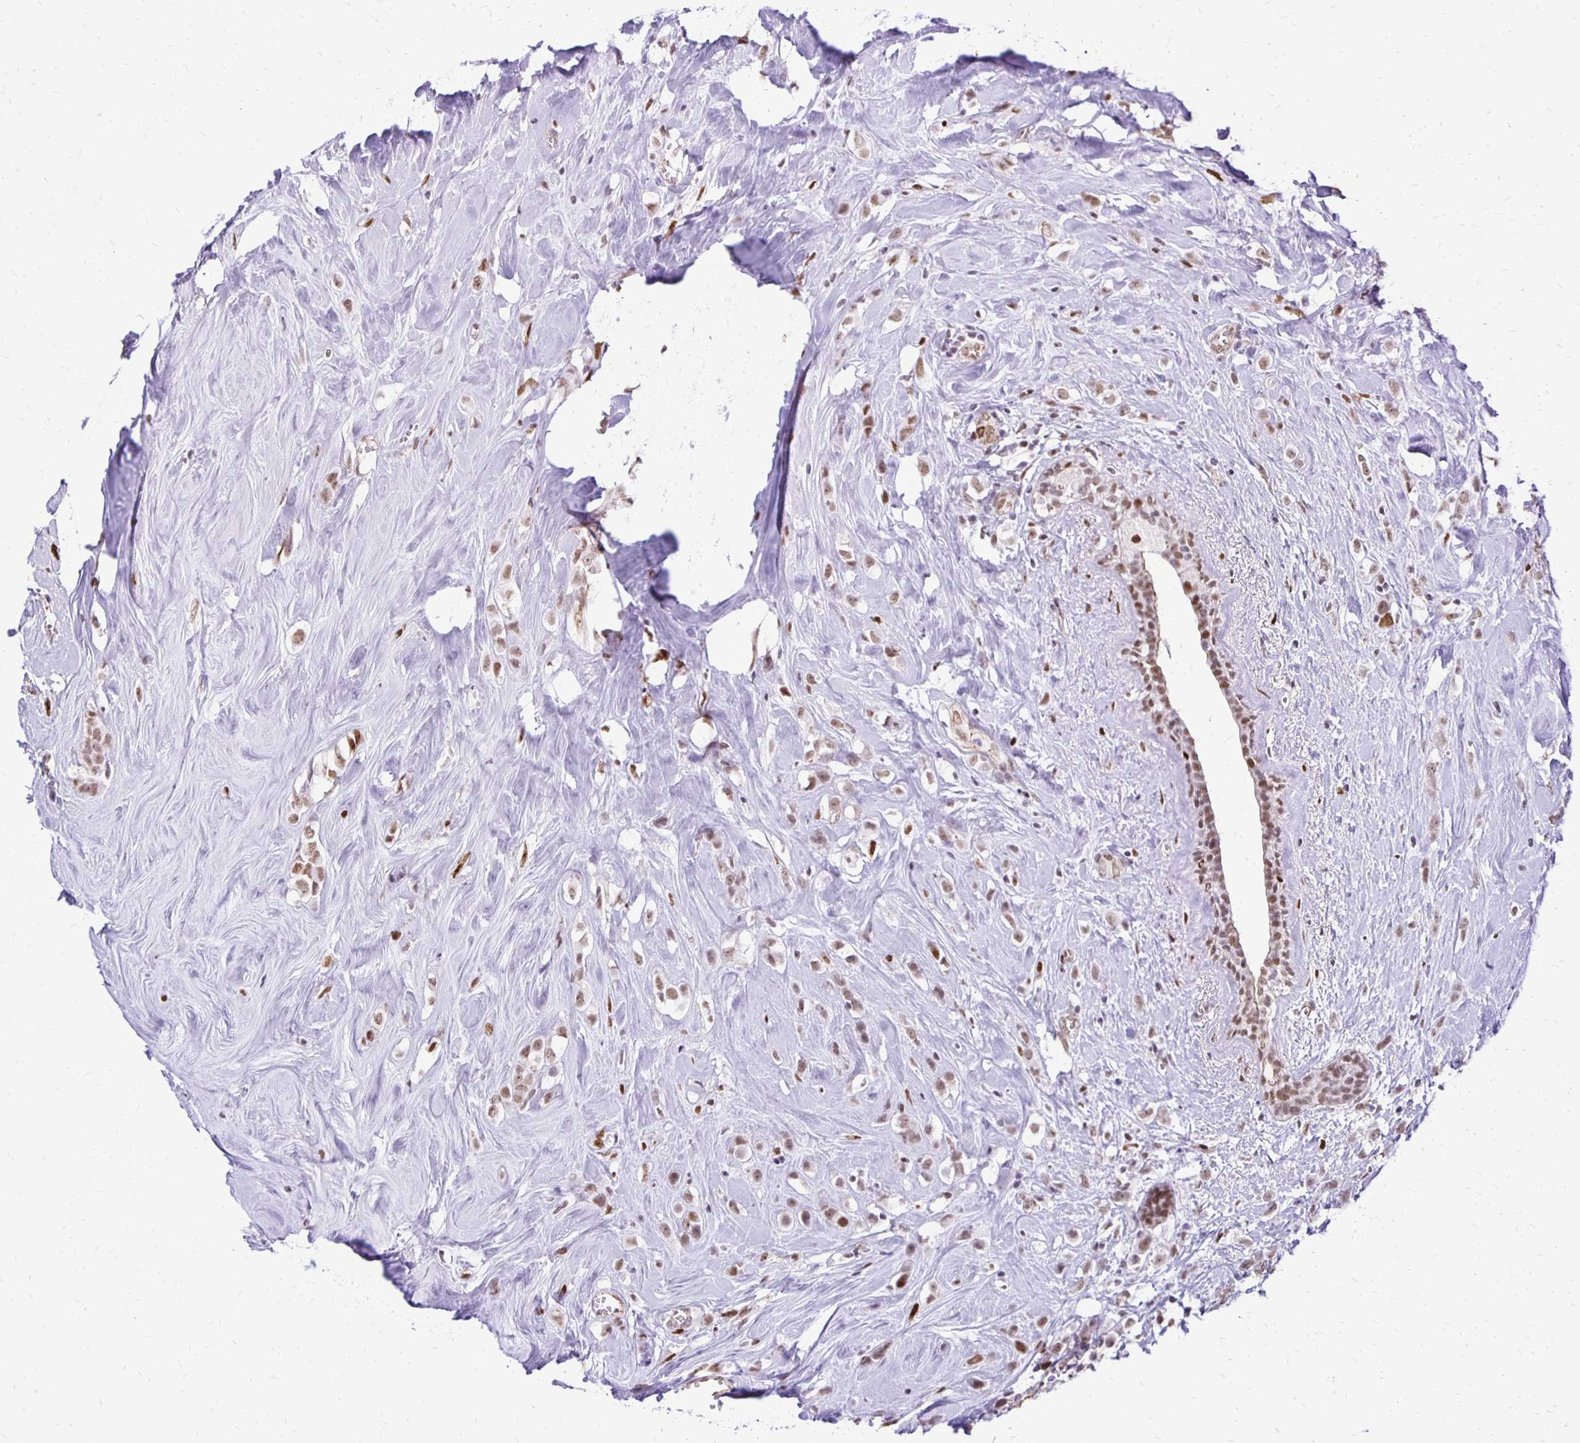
{"staining": {"intensity": "weak", "quantity": ">75%", "location": "nuclear"}, "tissue": "breast cancer", "cell_type": "Tumor cells", "image_type": "cancer", "snomed": [{"axis": "morphology", "description": "Duct carcinoma"}, {"axis": "topography", "description": "Breast"}], "caption": "Protein staining by immunohistochemistry (IHC) reveals weak nuclear expression in about >75% of tumor cells in intraductal carcinoma (breast).", "gene": "DDB2", "patient": {"sex": "female", "age": 80}}